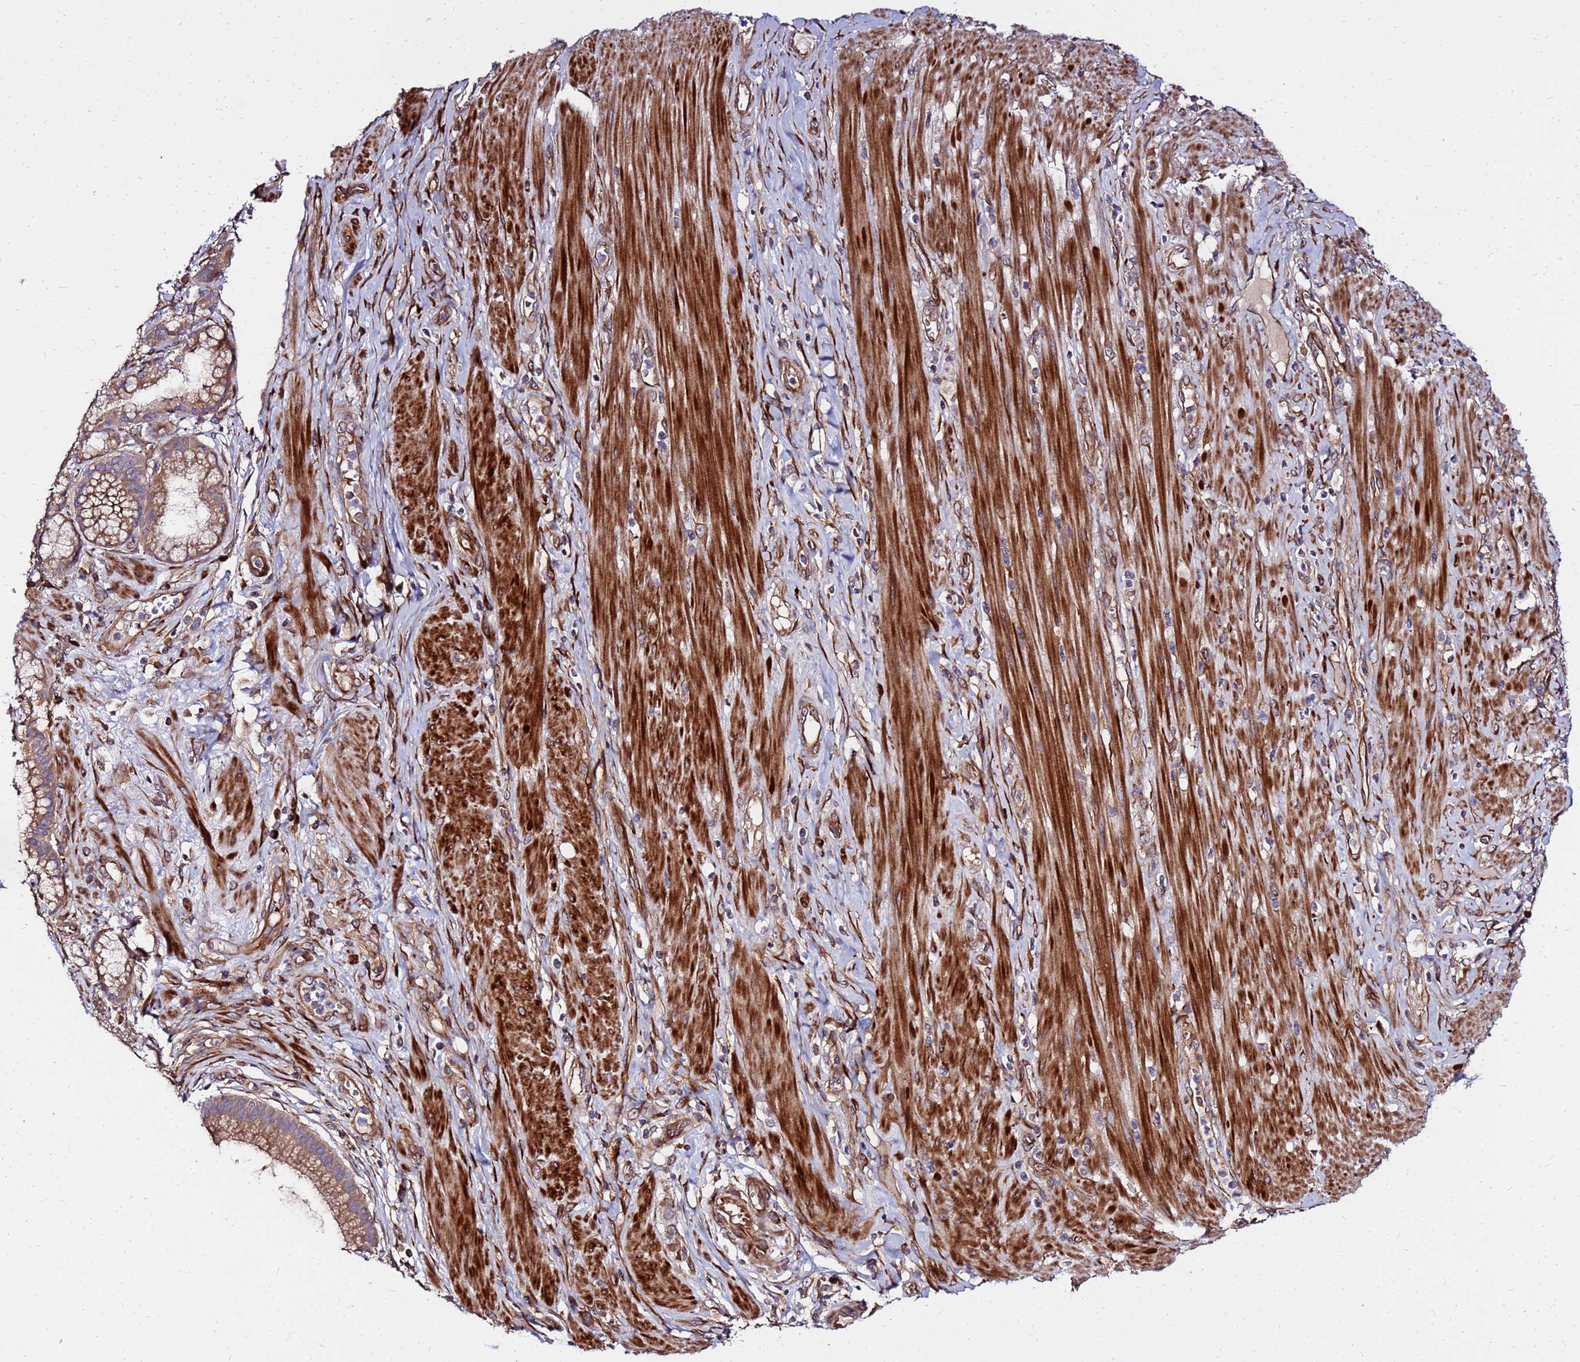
{"staining": {"intensity": "moderate", "quantity": ">75%", "location": "cytoplasmic/membranous"}, "tissue": "pancreatic cancer", "cell_type": "Tumor cells", "image_type": "cancer", "snomed": [{"axis": "morphology", "description": "Adenocarcinoma, NOS"}, {"axis": "topography", "description": "Pancreas"}], "caption": "Moderate cytoplasmic/membranous staining for a protein is identified in about >75% of tumor cells of pancreatic cancer using immunohistochemistry (IHC).", "gene": "WWC2", "patient": {"sex": "male", "age": 72}}